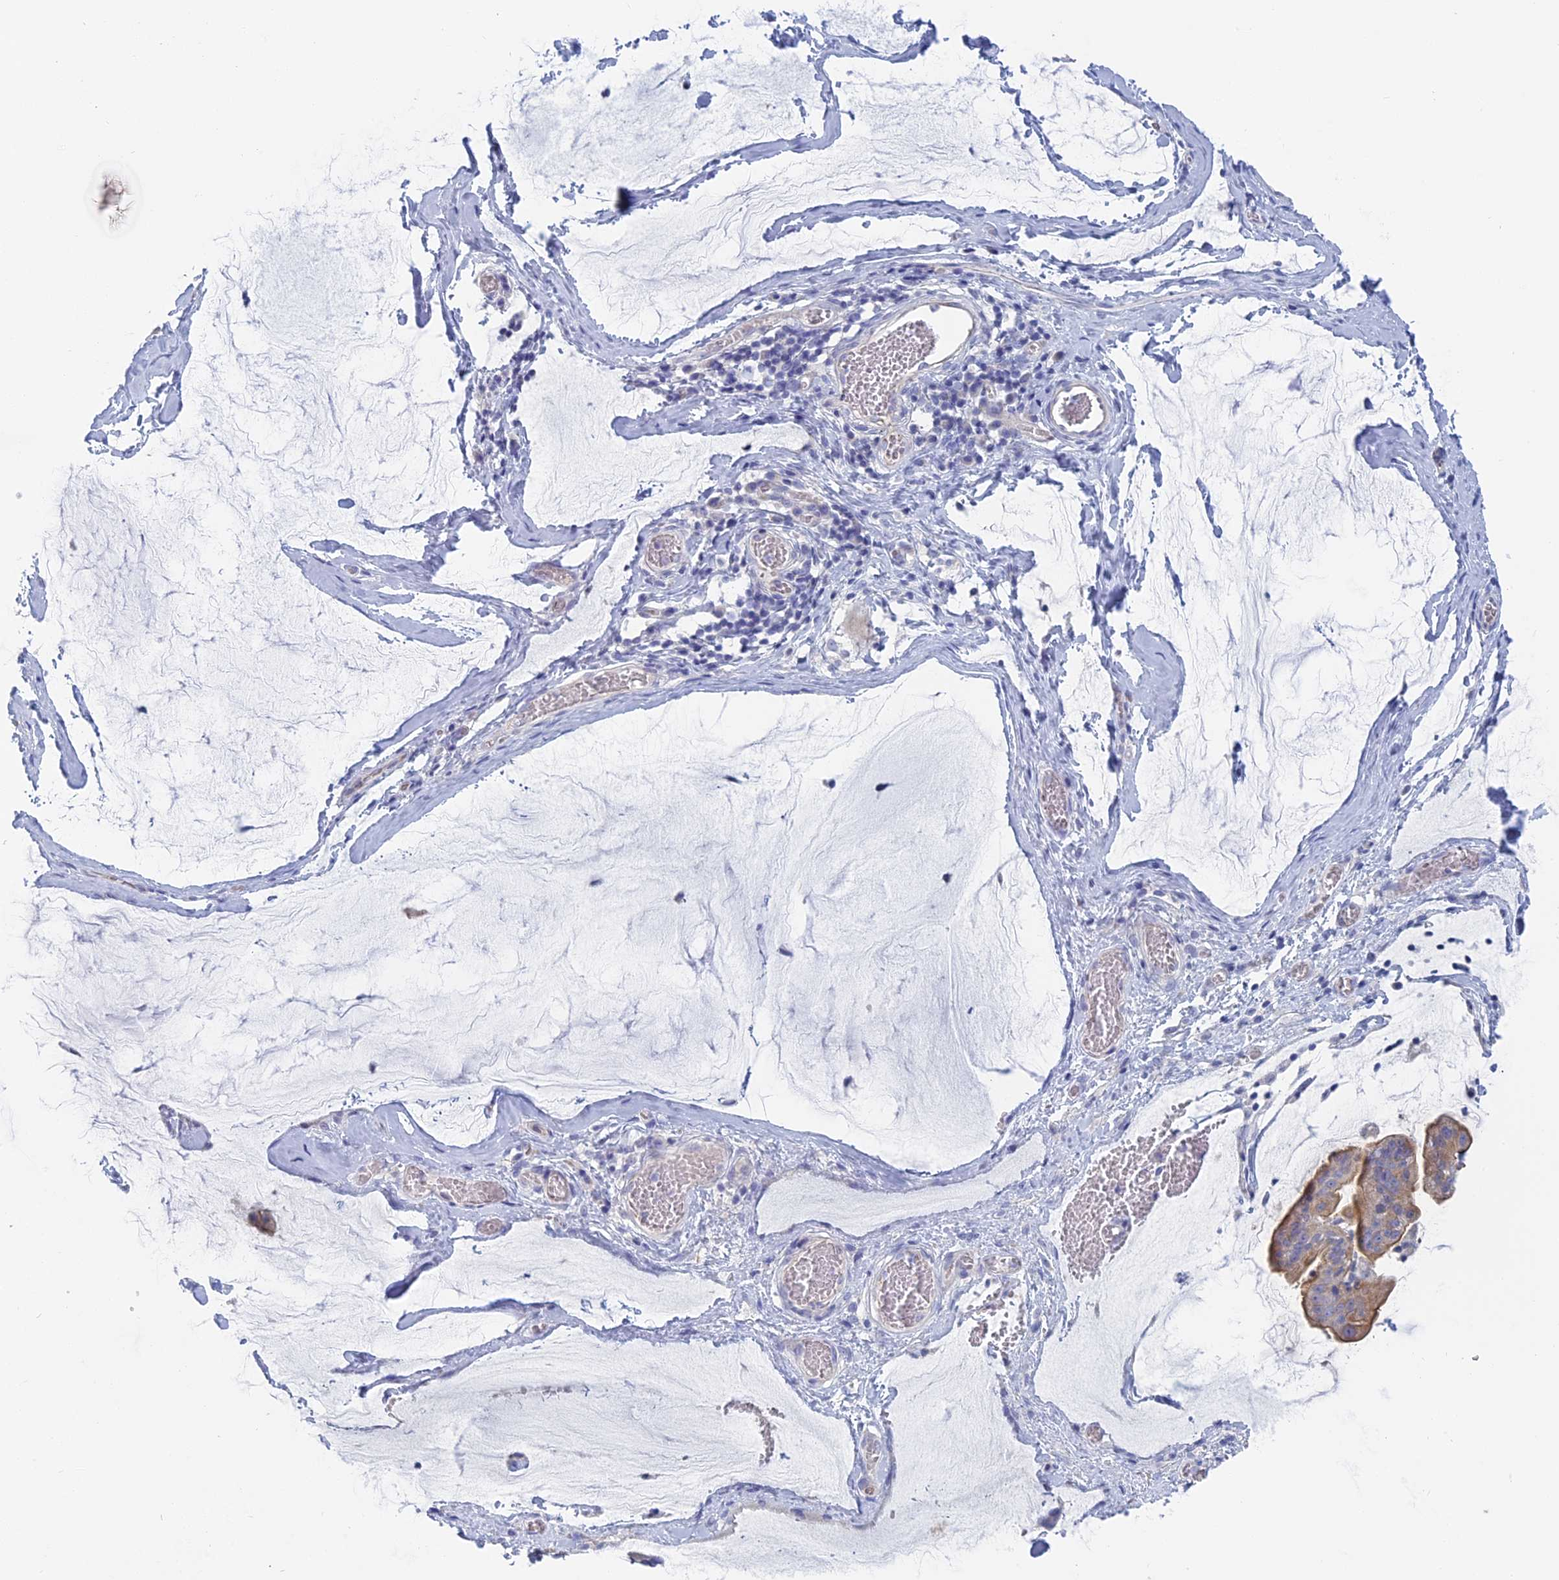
{"staining": {"intensity": "moderate", "quantity": "25%-75%", "location": "cytoplasmic/membranous"}, "tissue": "ovarian cancer", "cell_type": "Tumor cells", "image_type": "cancer", "snomed": [{"axis": "morphology", "description": "Cystadenocarcinoma, mucinous, NOS"}, {"axis": "topography", "description": "Ovary"}], "caption": "A brown stain highlights moderate cytoplasmic/membranous staining of a protein in mucinous cystadenocarcinoma (ovarian) tumor cells.", "gene": "TBC1D30", "patient": {"sex": "female", "age": 73}}